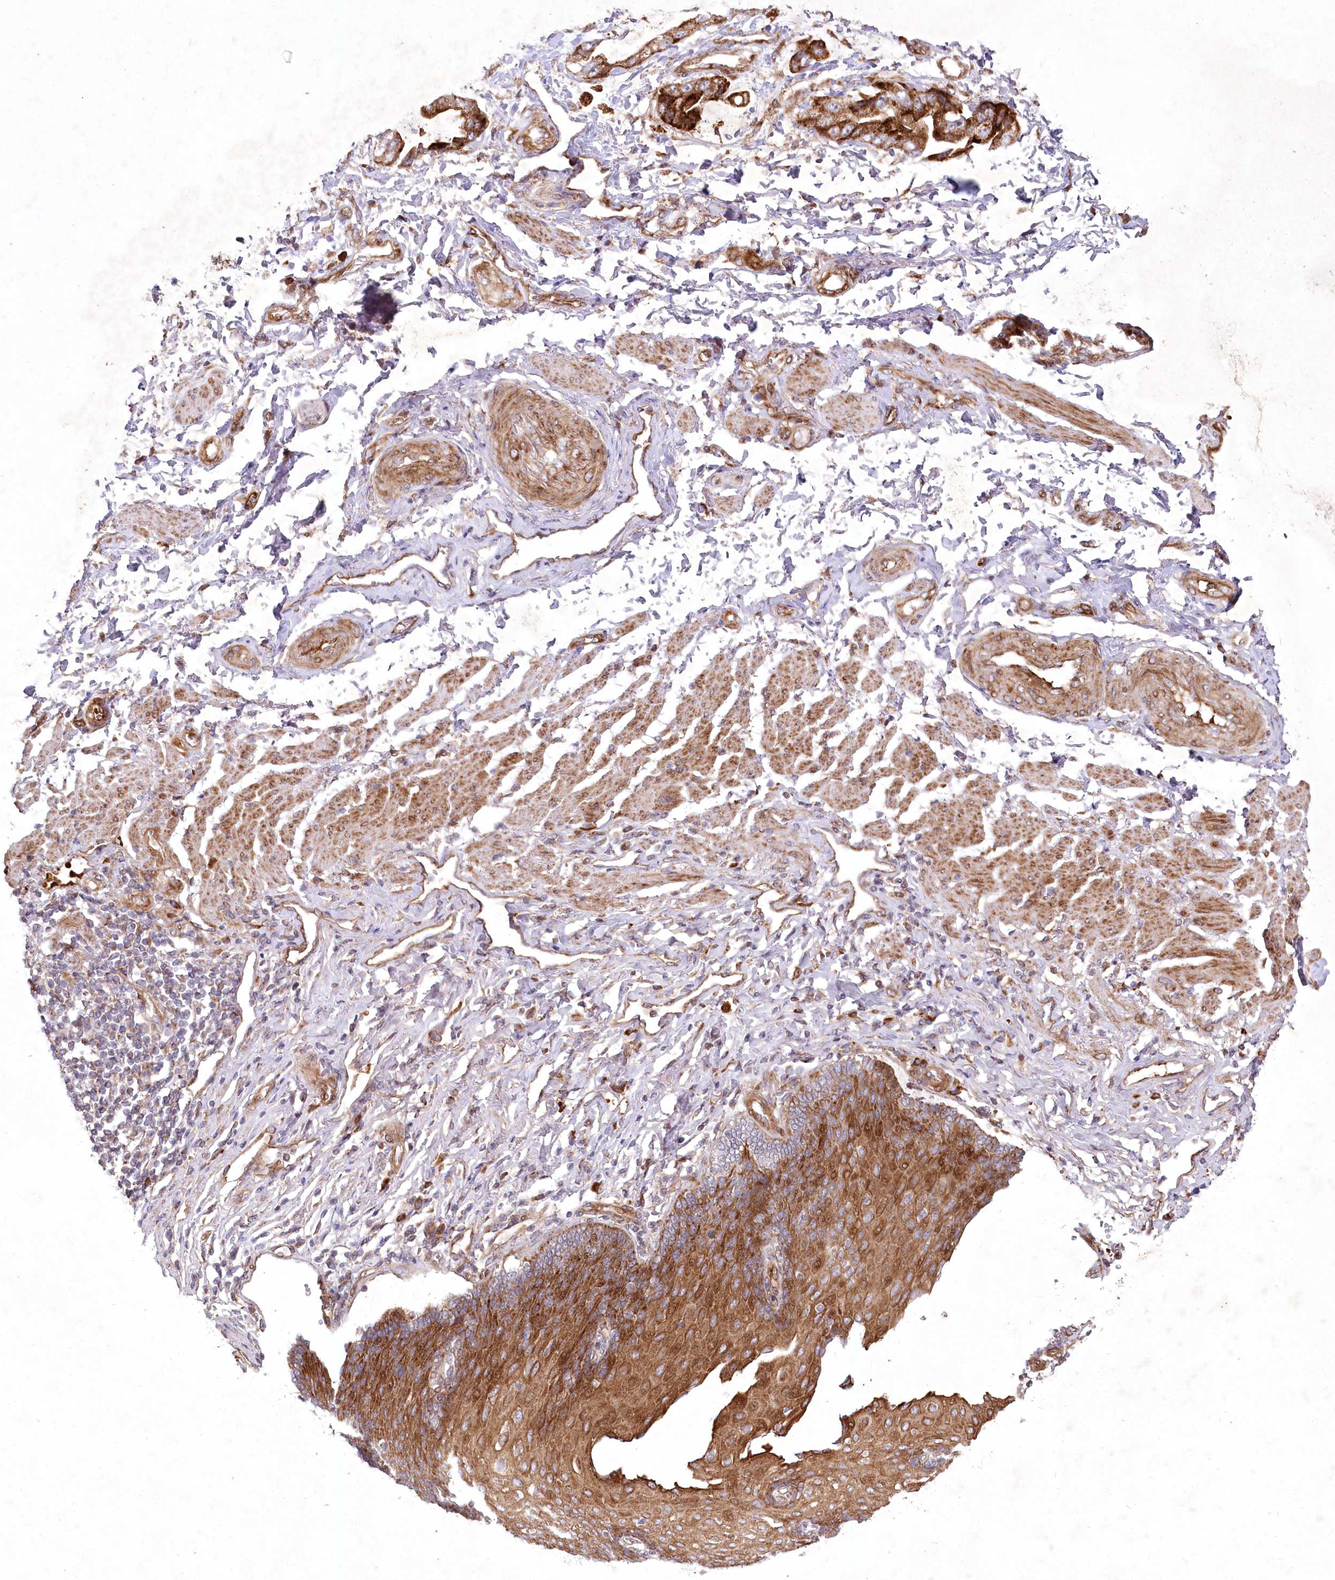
{"staining": {"intensity": "strong", "quantity": "25%-75%", "location": "cytoplasmic/membranous"}, "tissue": "stomach cancer", "cell_type": "Tumor cells", "image_type": "cancer", "snomed": [{"axis": "morphology", "description": "Adenocarcinoma, NOS"}, {"axis": "topography", "description": "Stomach"}], "caption": "Immunohistochemistry (IHC) staining of stomach cancer (adenocarcinoma), which exhibits high levels of strong cytoplasmic/membranous staining in approximately 25%-75% of tumor cells indicating strong cytoplasmic/membranous protein positivity. The staining was performed using DAB (3,3'-diaminobenzidine) (brown) for protein detection and nuclei were counterstained in hematoxylin (blue).", "gene": "PSTK", "patient": {"sex": "male", "age": 62}}